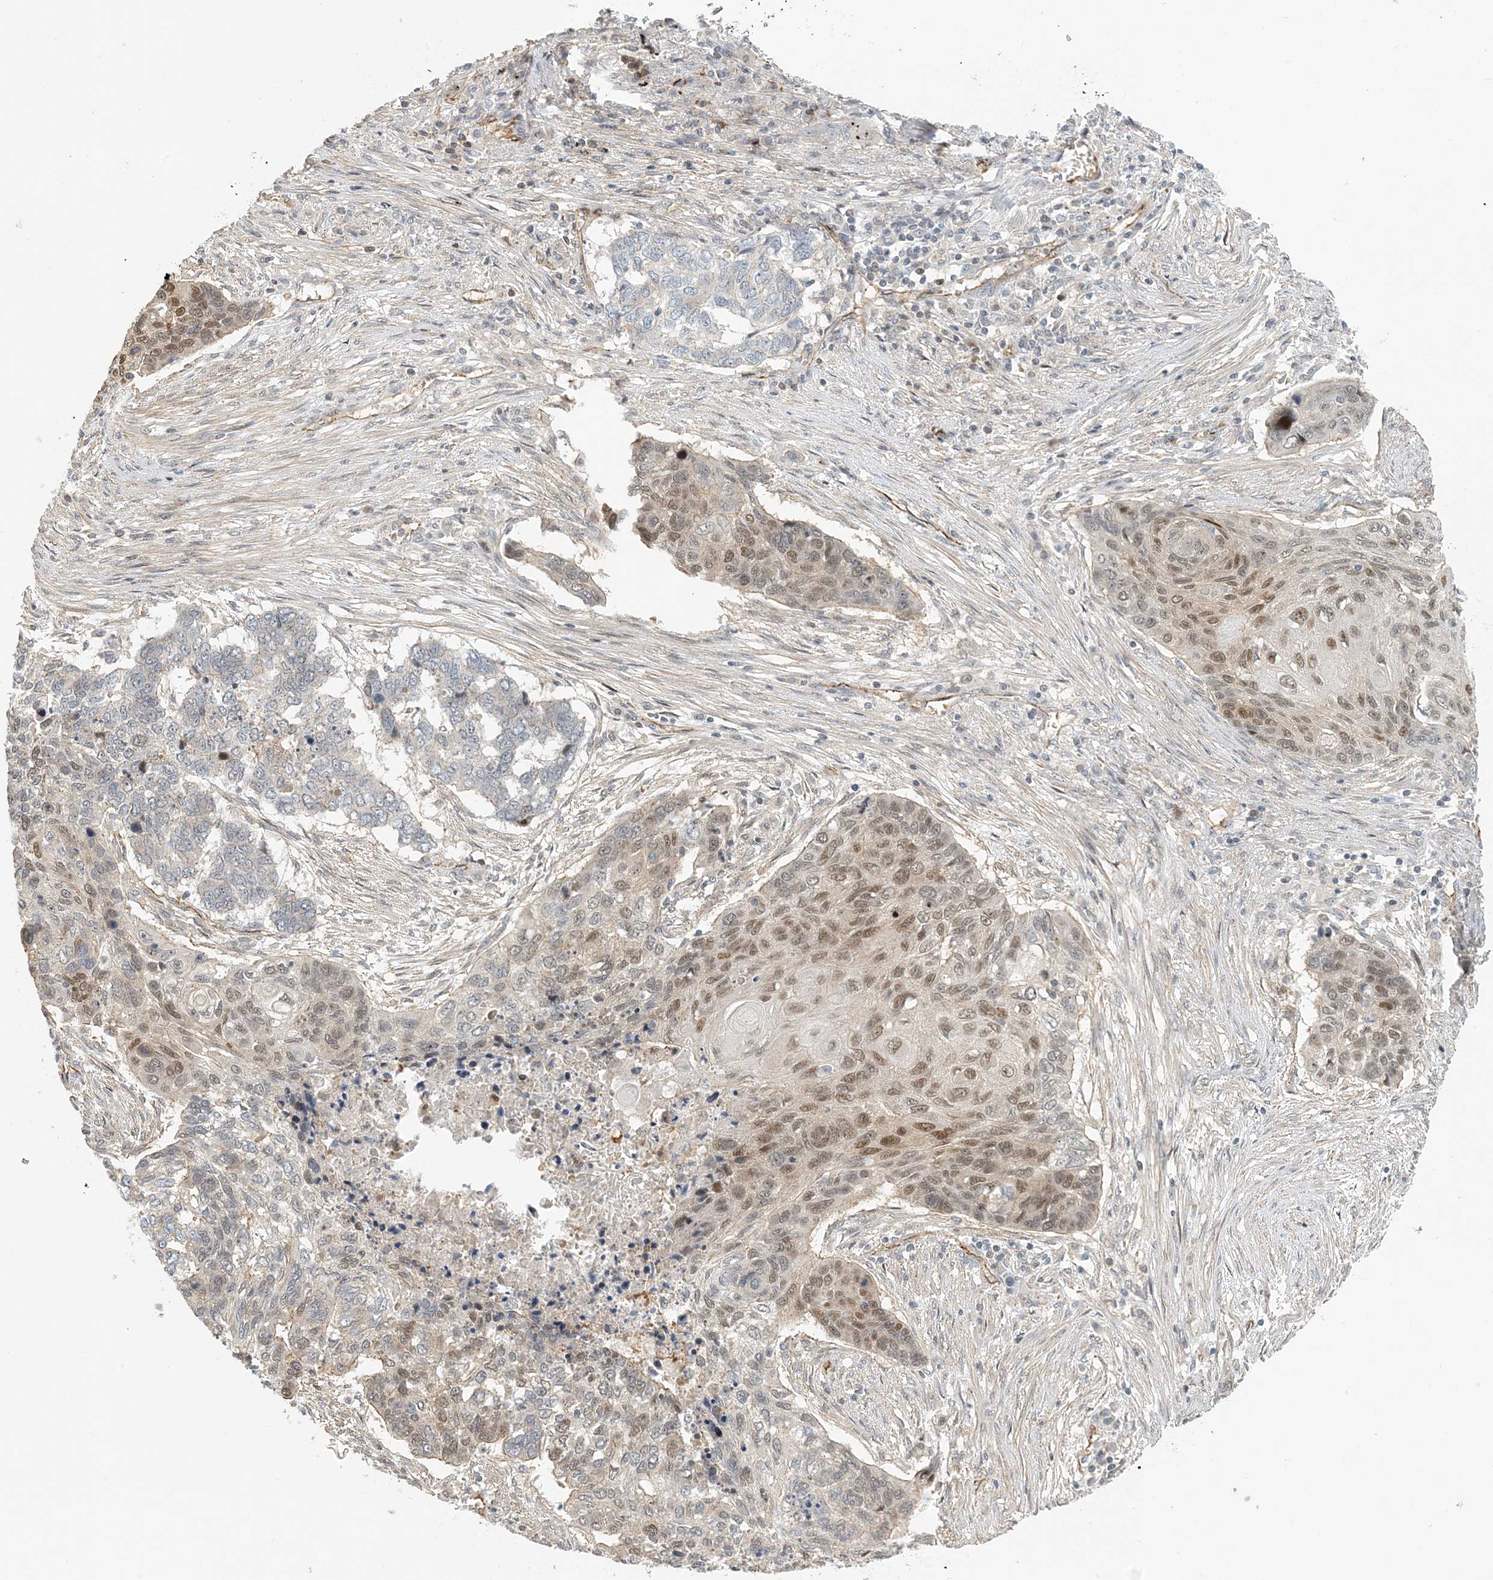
{"staining": {"intensity": "moderate", "quantity": "<25%", "location": "nuclear"}, "tissue": "lung cancer", "cell_type": "Tumor cells", "image_type": "cancer", "snomed": [{"axis": "morphology", "description": "Squamous cell carcinoma, NOS"}, {"axis": "topography", "description": "Lung"}], "caption": "A brown stain shows moderate nuclear expression of a protein in human lung cancer (squamous cell carcinoma) tumor cells.", "gene": "MAPKBP1", "patient": {"sex": "female", "age": 63}}